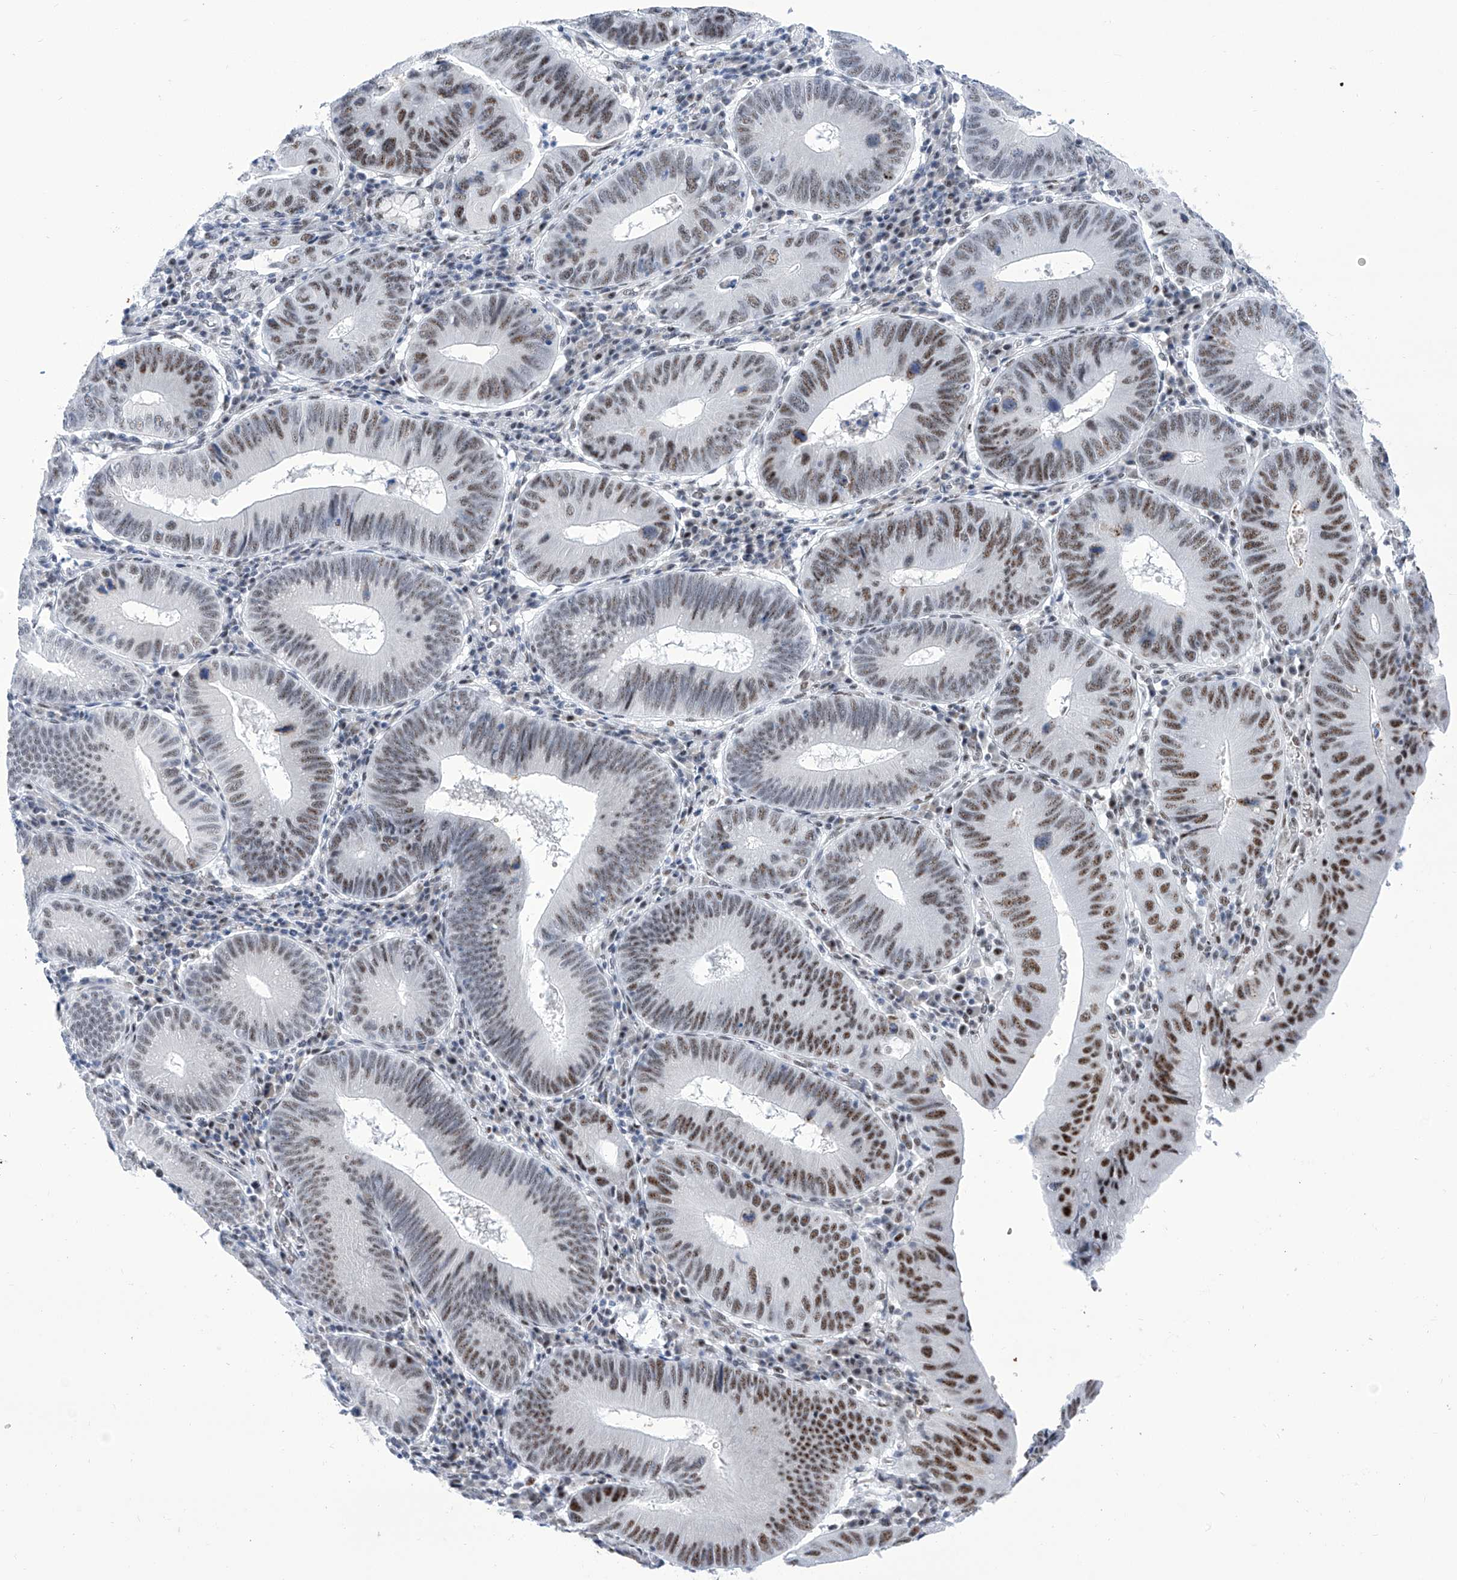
{"staining": {"intensity": "moderate", "quantity": ">75%", "location": "nuclear"}, "tissue": "stomach cancer", "cell_type": "Tumor cells", "image_type": "cancer", "snomed": [{"axis": "morphology", "description": "Adenocarcinoma, NOS"}, {"axis": "topography", "description": "Stomach"}], "caption": "Stomach cancer stained with a brown dye shows moderate nuclear positive positivity in about >75% of tumor cells.", "gene": "SART1", "patient": {"sex": "male", "age": 59}}